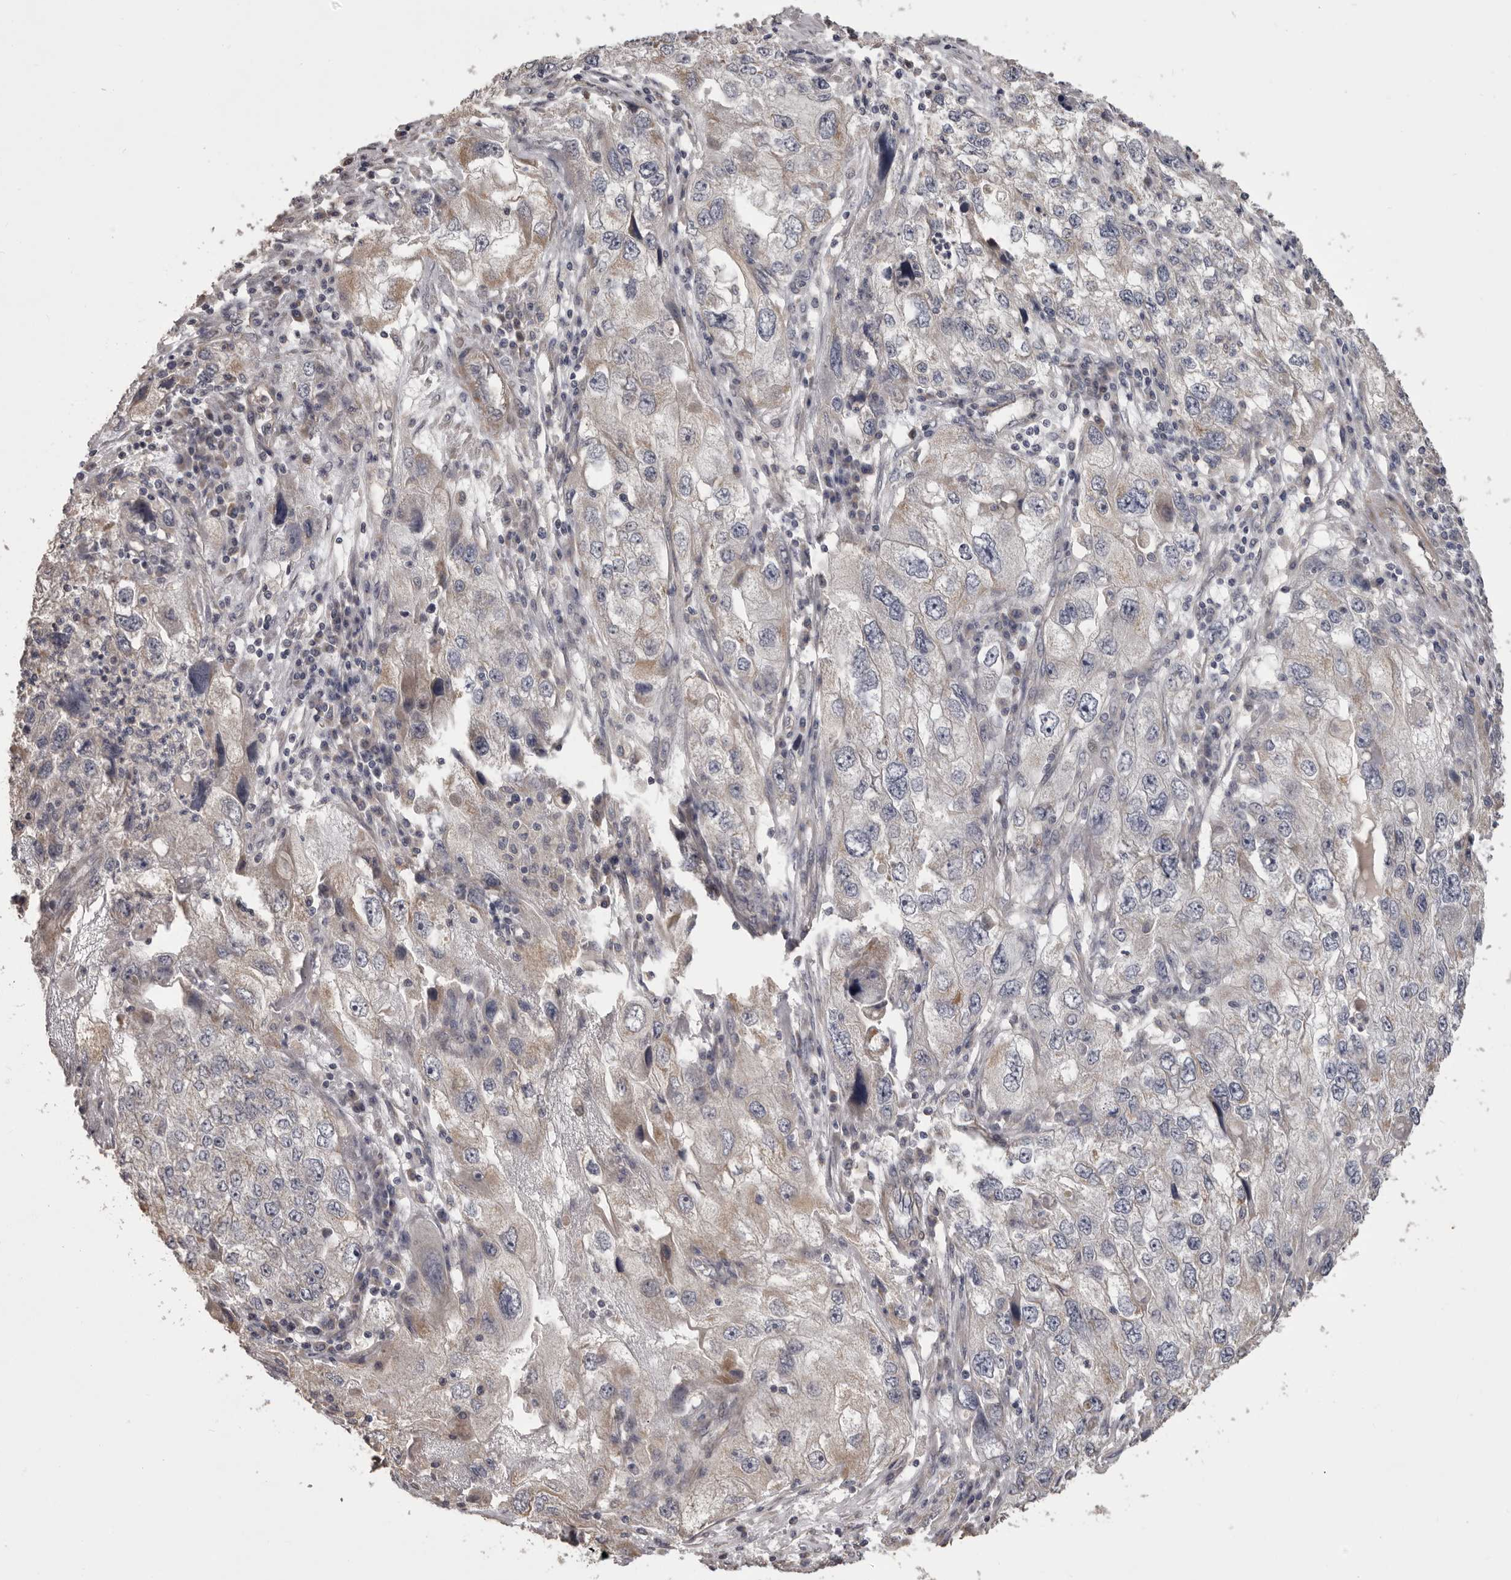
{"staining": {"intensity": "weak", "quantity": "<25%", "location": "cytoplasmic/membranous"}, "tissue": "endometrial cancer", "cell_type": "Tumor cells", "image_type": "cancer", "snomed": [{"axis": "morphology", "description": "Adenocarcinoma, NOS"}, {"axis": "topography", "description": "Endometrium"}], "caption": "There is no significant expression in tumor cells of endometrial cancer (adenocarcinoma). (DAB immunohistochemistry, high magnification).", "gene": "HRH1", "patient": {"sex": "female", "age": 49}}